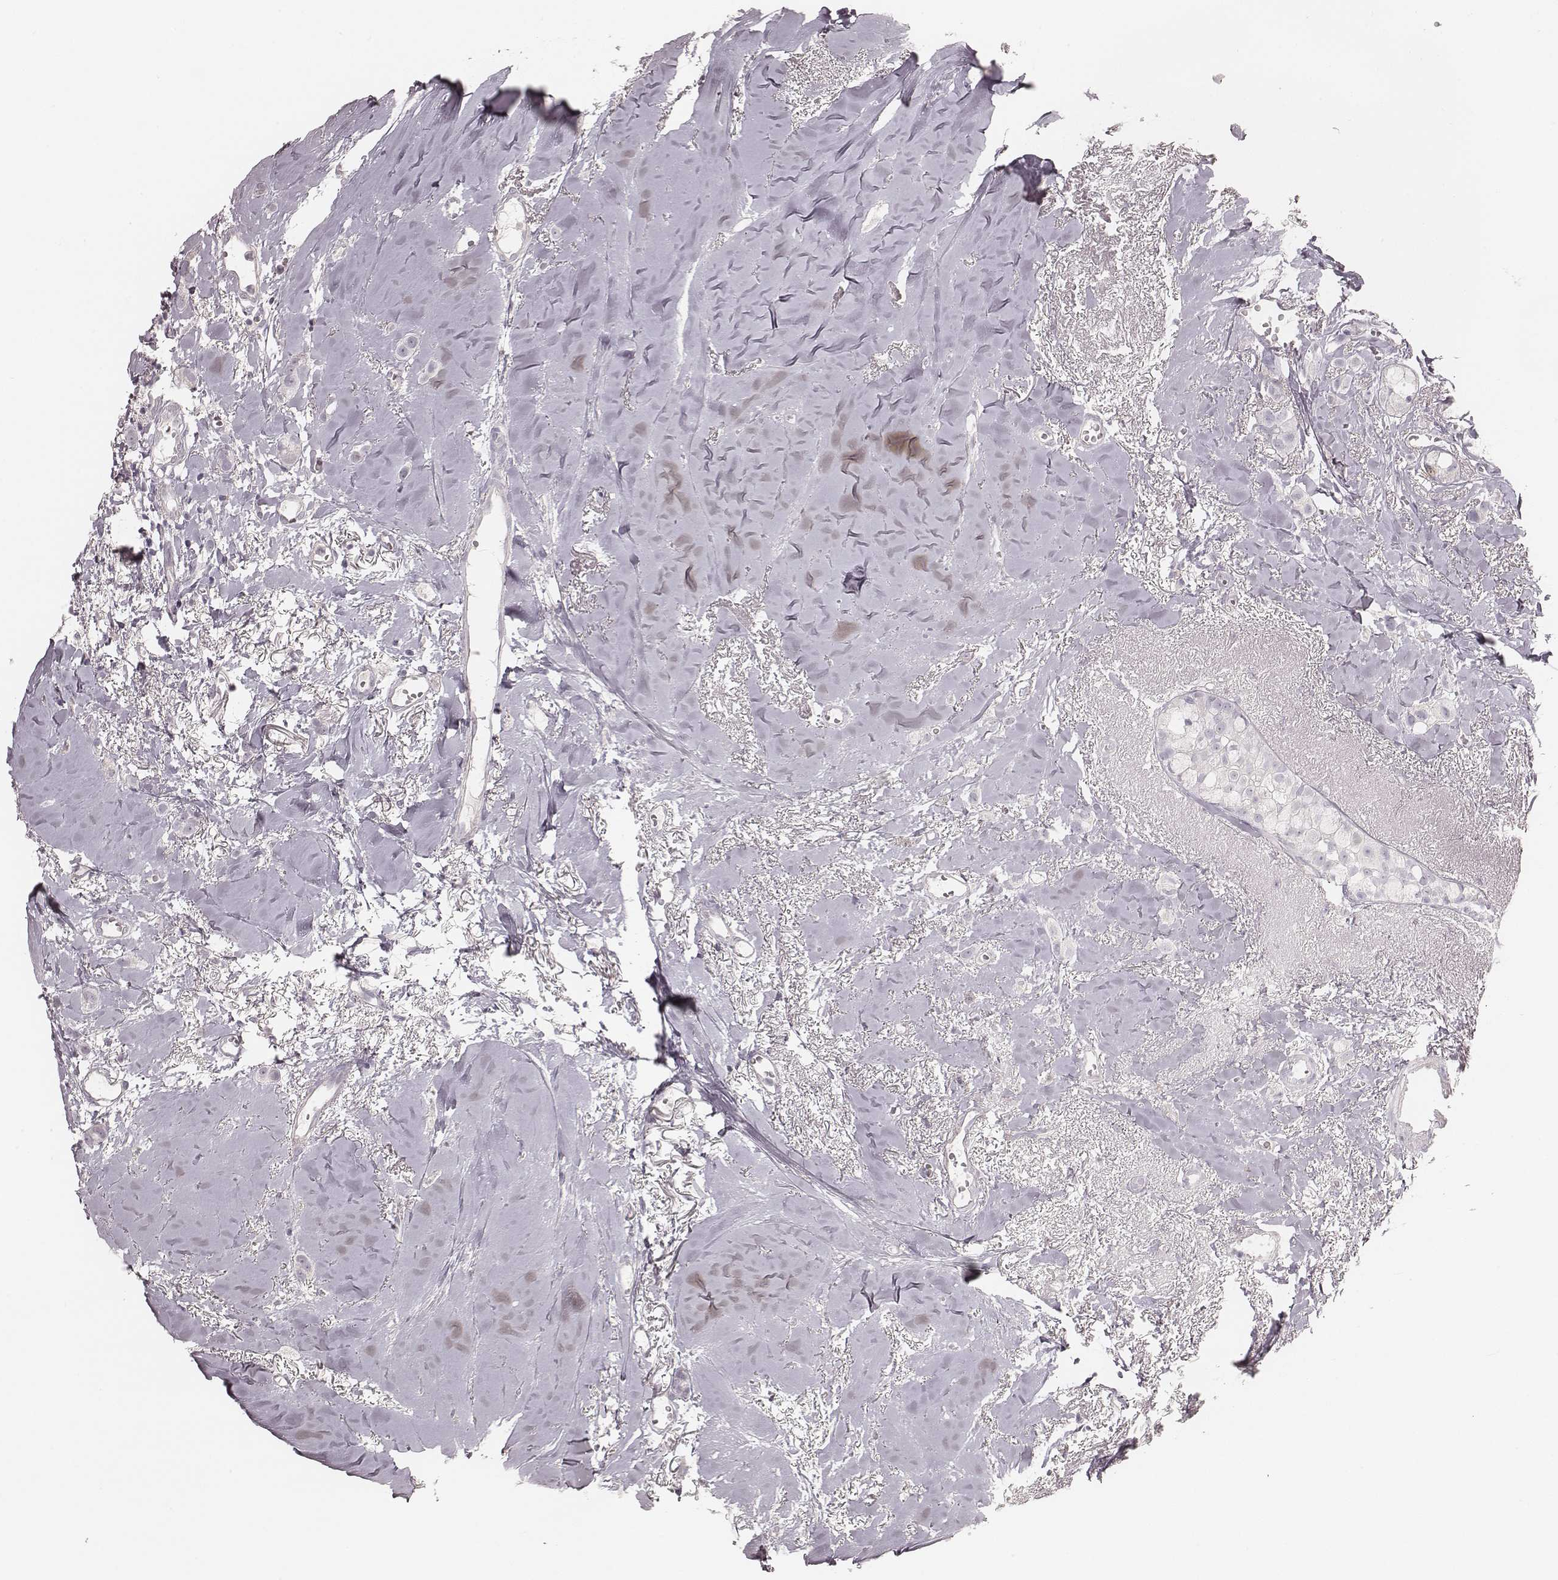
{"staining": {"intensity": "negative", "quantity": "none", "location": "none"}, "tissue": "breast cancer", "cell_type": "Tumor cells", "image_type": "cancer", "snomed": [{"axis": "morphology", "description": "Duct carcinoma"}, {"axis": "topography", "description": "Breast"}], "caption": "High magnification brightfield microscopy of infiltrating ductal carcinoma (breast) stained with DAB (brown) and counterstained with hematoxylin (blue): tumor cells show no significant expression. Brightfield microscopy of immunohistochemistry stained with DAB (brown) and hematoxylin (blue), captured at high magnification.", "gene": "ZP4", "patient": {"sex": "female", "age": 85}}